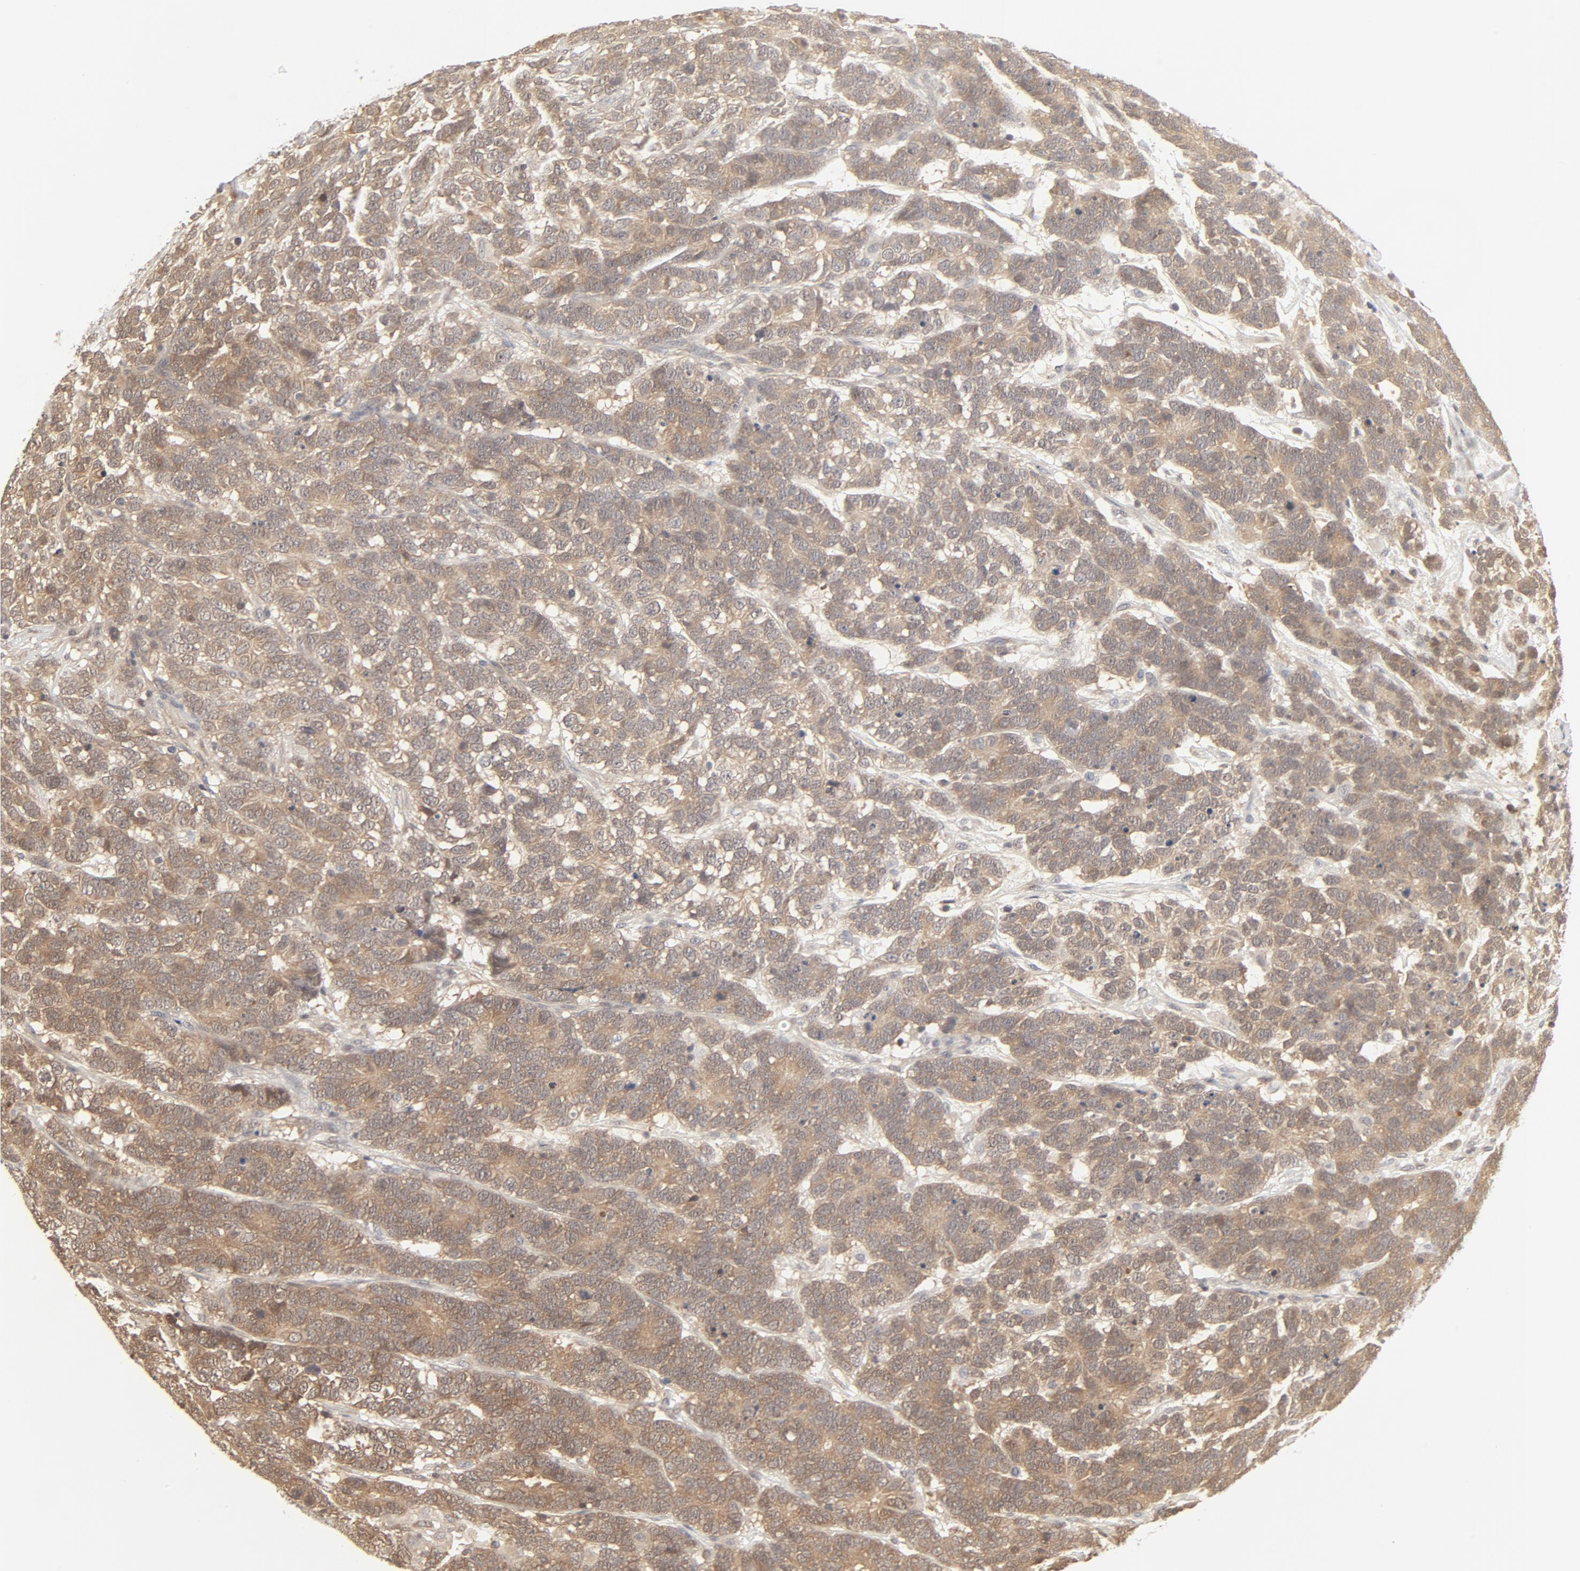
{"staining": {"intensity": "weak", "quantity": ">75%", "location": "cytoplasmic/membranous,nuclear"}, "tissue": "testis cancer", "cell_type": "Tumor cells", "image_type": "cancer", "snomed": [{"axis": "morphology", "description": "Carcinoma, Embryonal, NOS"}, {"axis": "topography", "description": "Testis"}], "caption": "A micrograph of human testis cancer (embryonal carcinoma) stained for a protein reveals weak cytoplasmic/membranous and nuclear brown staining in tumor cells.", "gene": "NEDD8", "patient": {"sex": "male", "age": 26}}